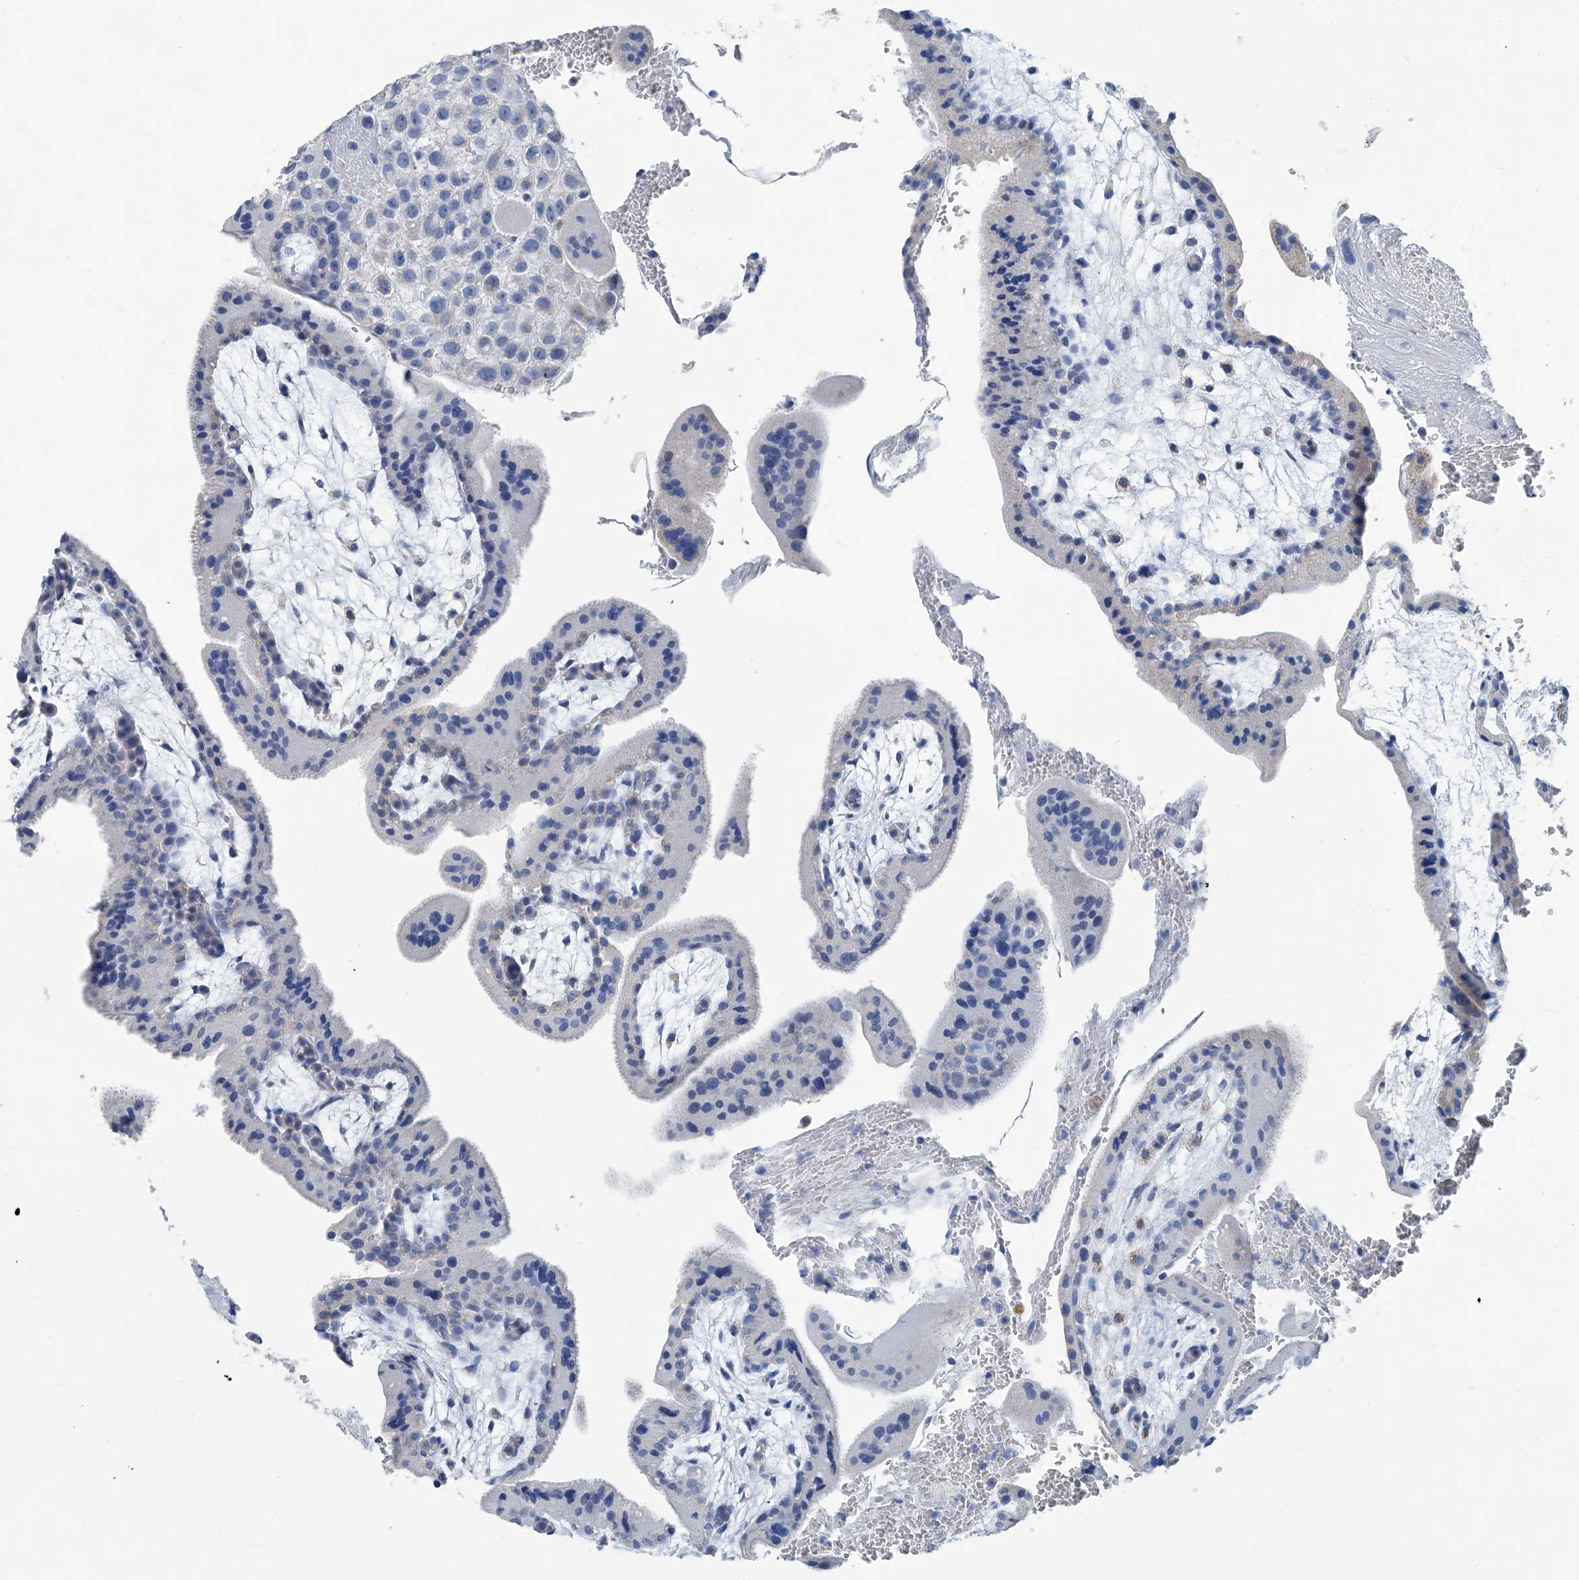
{"staining": {"intensity": "negative", "quantity": "none", "location": "none"}, "tissue": "placenta", "cell_type": "Decidual cells", "image_type": "normal", "snomed": [{"axis": "morphology", "description": "Normal tissue, NOS"}, {"axis": "topography", "description": "Placenta"}], "caption": "This is an immunohistochemistry (IHC) image of benign human placenta. There is no positivity in decidual cells.", "gene": "MT", "patient": {"sex": "female", "age": 35}}